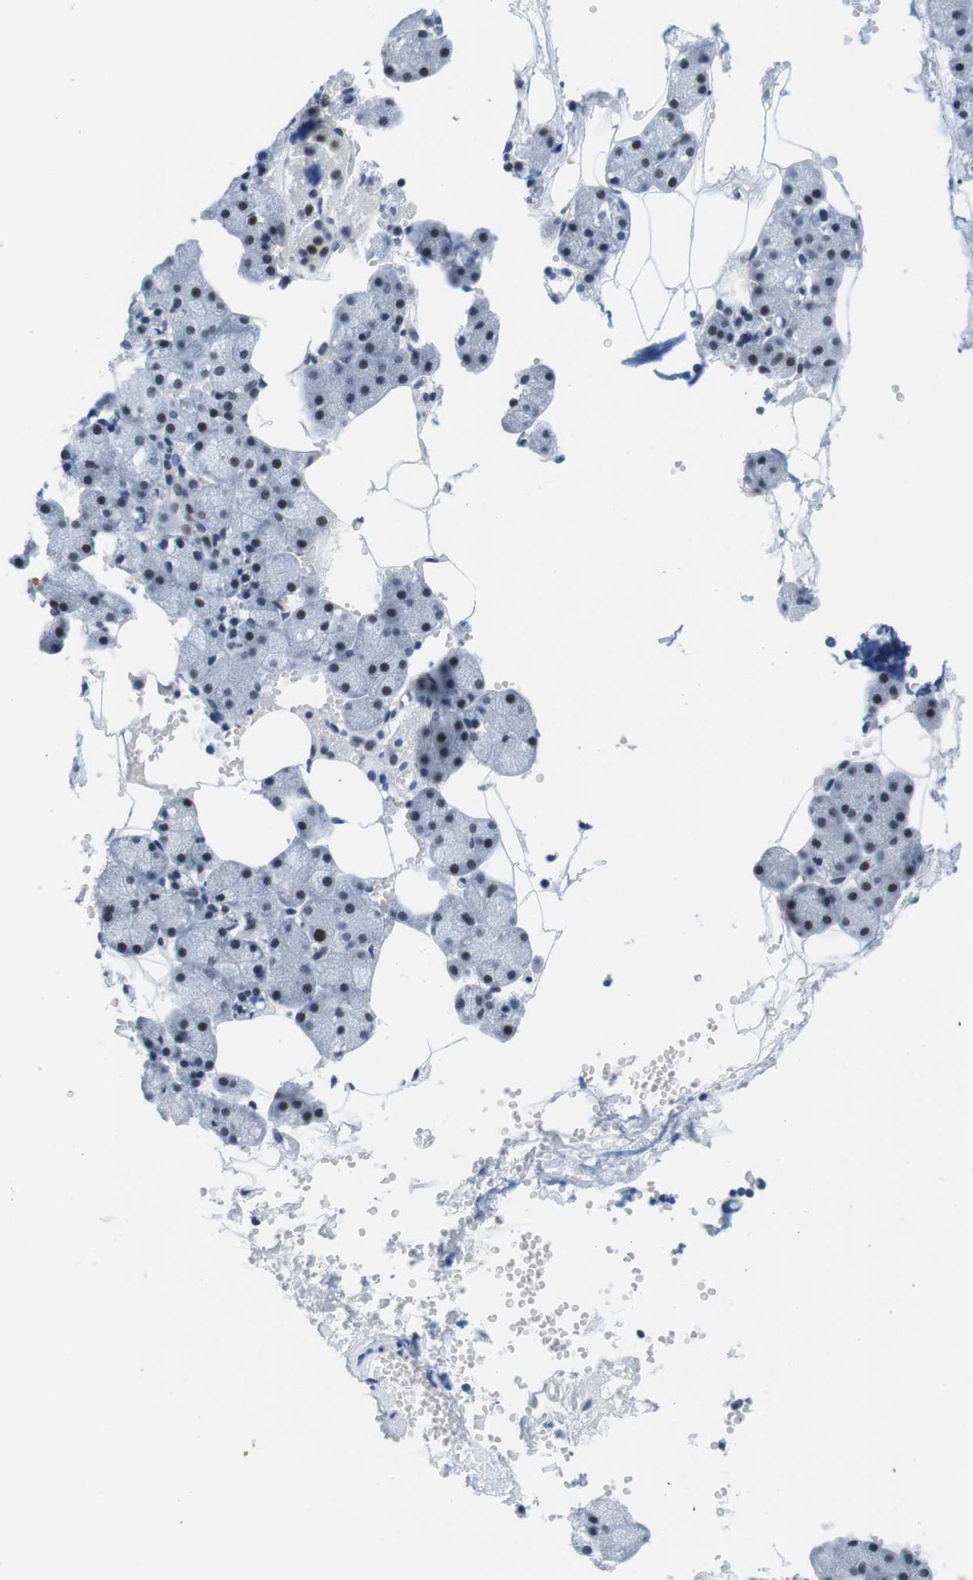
{"staining": {"intensity": "moderate", "quantity": "<25%", "location": "nuclear"}, "tissue": "salivary gland", "cell_type": "Glandular cells", "image_type": "normal", "snomed": [{"axis": "morphology", "description": "Normal tissue, NOS"}, {"axis": "topography", "description": "Salivary gland"}], "caption": "High-magnification brightfield microscopy of unremarkable salivary gland stained with DAB (brown) and counterstained with hematoxylin (blue). glandular cells exhibit moderate nuclear staining is appreciated in about<25% of cells. Immunohistochemistry (ihc) stains the protein of interest in brown and the nuclei are stained blue.", "gene": "MLH1", "patient": {"sex": "male", "age": 62}}